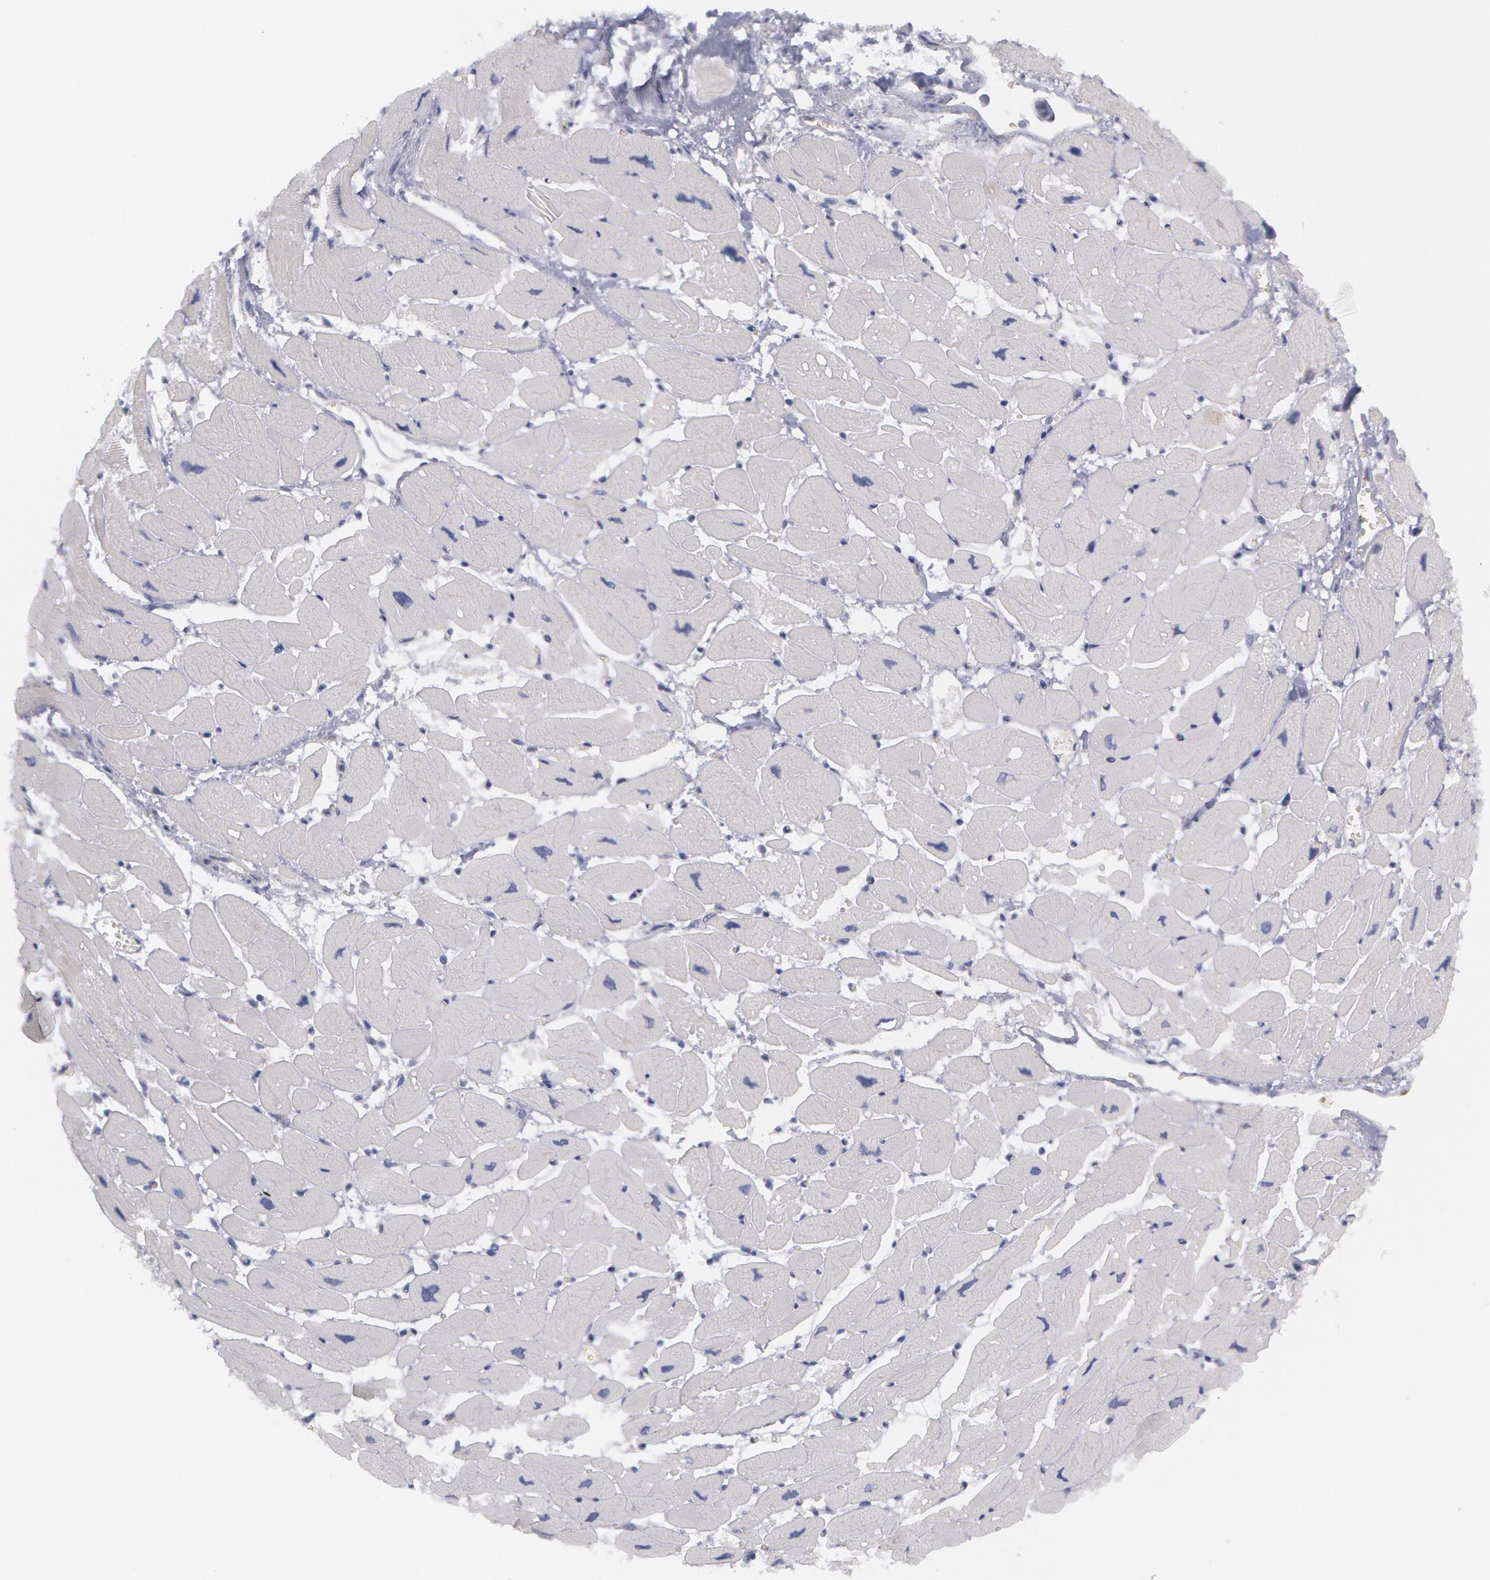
{"staining": {"intensity": "negative", "quantity": "none", "location": "none"}, "tissue": "heart muscle", "cell_type": "Cardiomyocytes", "image_type": "normal", "snomed": [{"axis": "morphology", "description": "Normal tissue, NOS"}, {"axis": "topography", "description": "Heart"}], "caption": "Immunohistochemistry (IHC) micrograph of benign human heart muscle stained for a protein (brown), which shows no staining in cardiomyocytes.", "gene": "TXNRD1", "patient": {"sex": "female", "age": 54}}